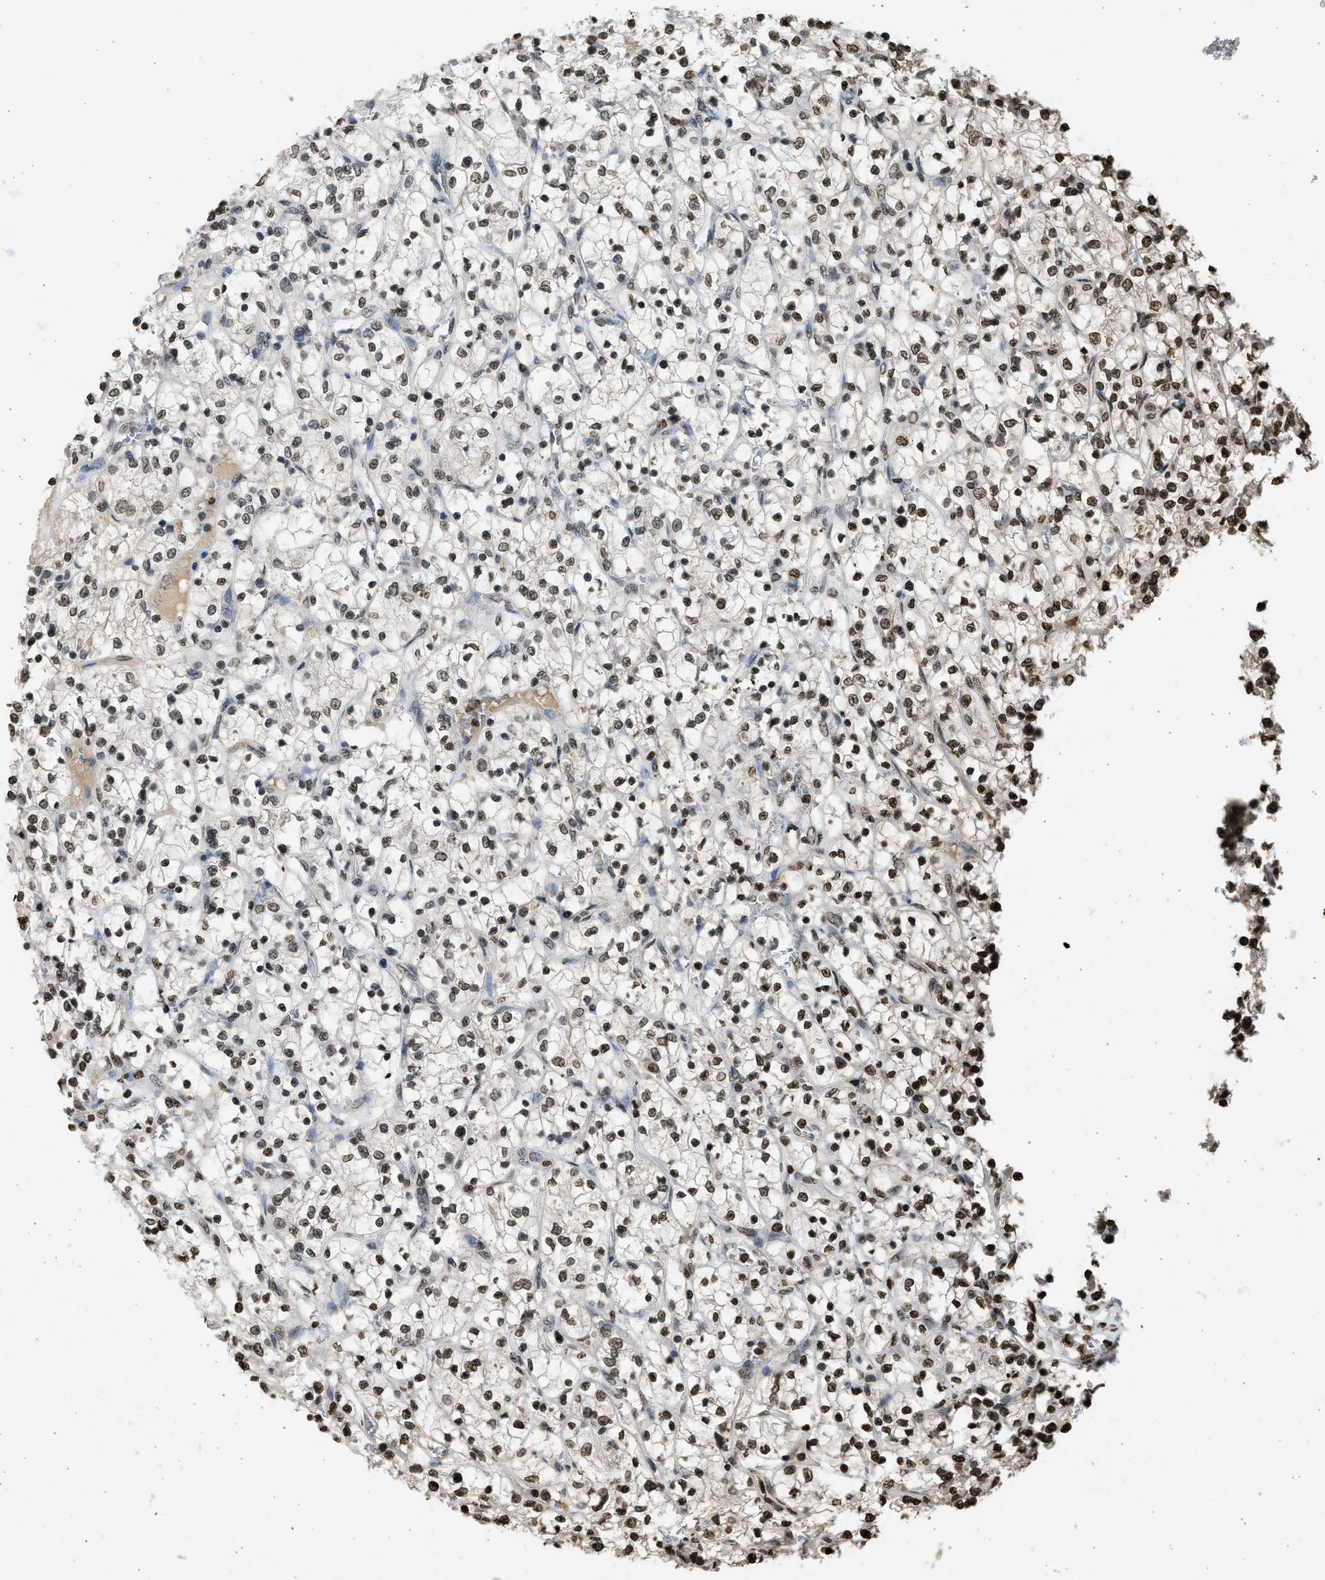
{"staining": {"intensity": "moderate", "quantity": ">75%", "location": "nuclear"}, "tissue": "renal cancer", "cell_type": "Tumor cells", "image_type": "cancer", "snomed": [{"axis": "morphology", "description": "Adenocarcinoma, NOS"}, {"axis": "topography", "description": "Kidney"}], "caption": "Protein analysis of renal cancer (adenocarcinoma) tissue demonstrates moderate nuclear positivity in about >75% of tumor cells.", "gene": "RRAGC", "patient": {"sex": "female", "age": 69}}